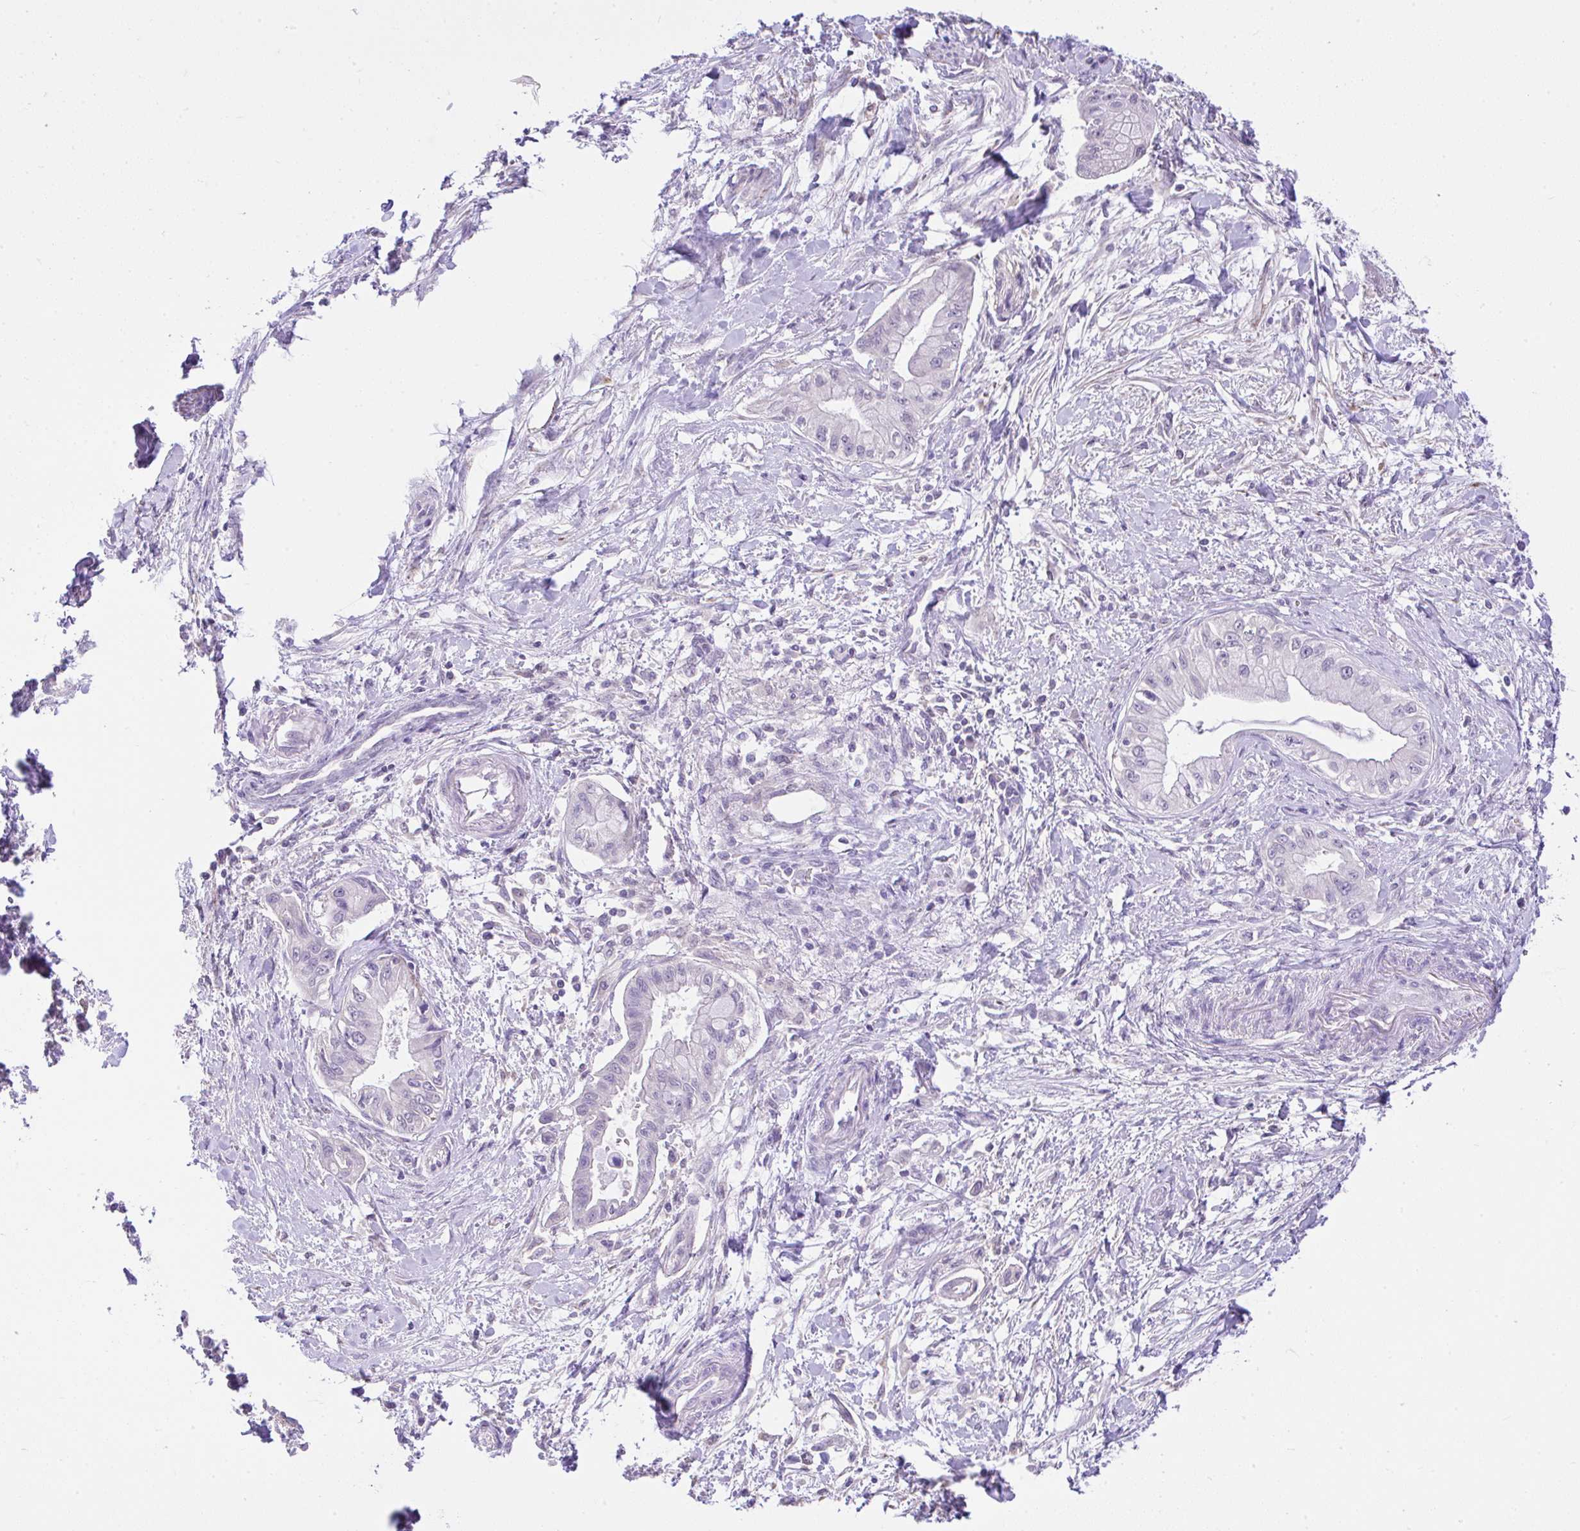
{"staining": {"intensity": "negative", "quantity": "none", "location": "none"}, "tissue": "pancreatic cancer", "cell_type": "Tumor cells", "image_type": "cancer", "snomed": [{"axis": "morphology", "description": "Adenocarcinoma, NOS"}, {"axis": "topography", "description": "Pancreas"}], "caption": "Tumor cells are negative for protein expression in human adenocarcinoma (pancreatic).", "gene": "CTU1", "patient": {"sex": "male", "age": 48}}